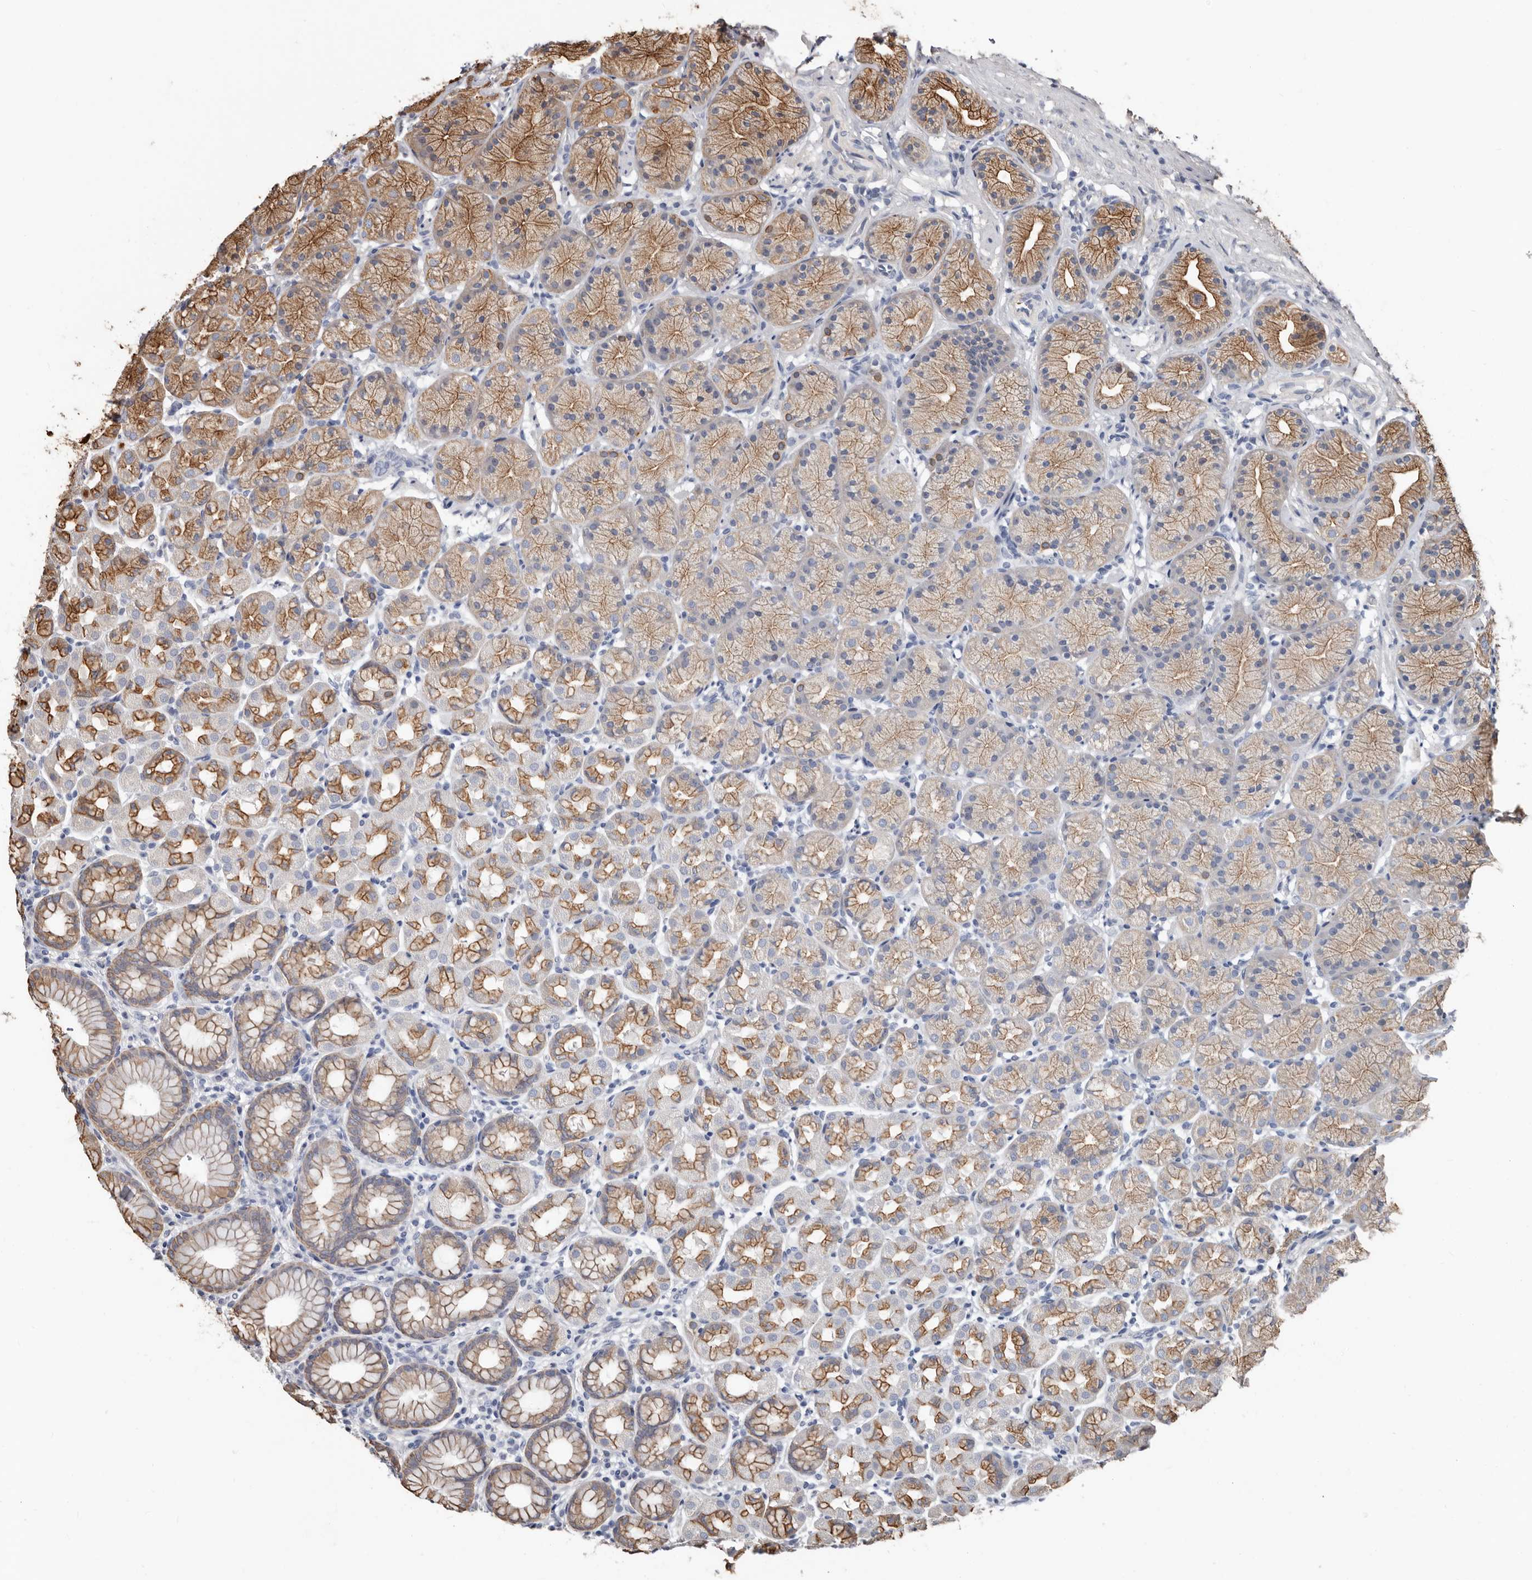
{"staining": {"intensity": "moderate", "quantity": ">75%", "location": "cytoplasmic/membranous"}, "tissue": "stomach", "cell_type": "Glandular cells", "image_type": "normal", "snomed": [{"axis": "morphology", "description": "Normal tissue, NOS"}, {"axis": "topography", "description": "Stomach"}], "caption": "Glandular cells reveal moderate cytoplasmic/membranous expression in about >75% of cells in benign stomach.", "gene": "MRPL18", "patient": {"sex": "male", "age": 42}}